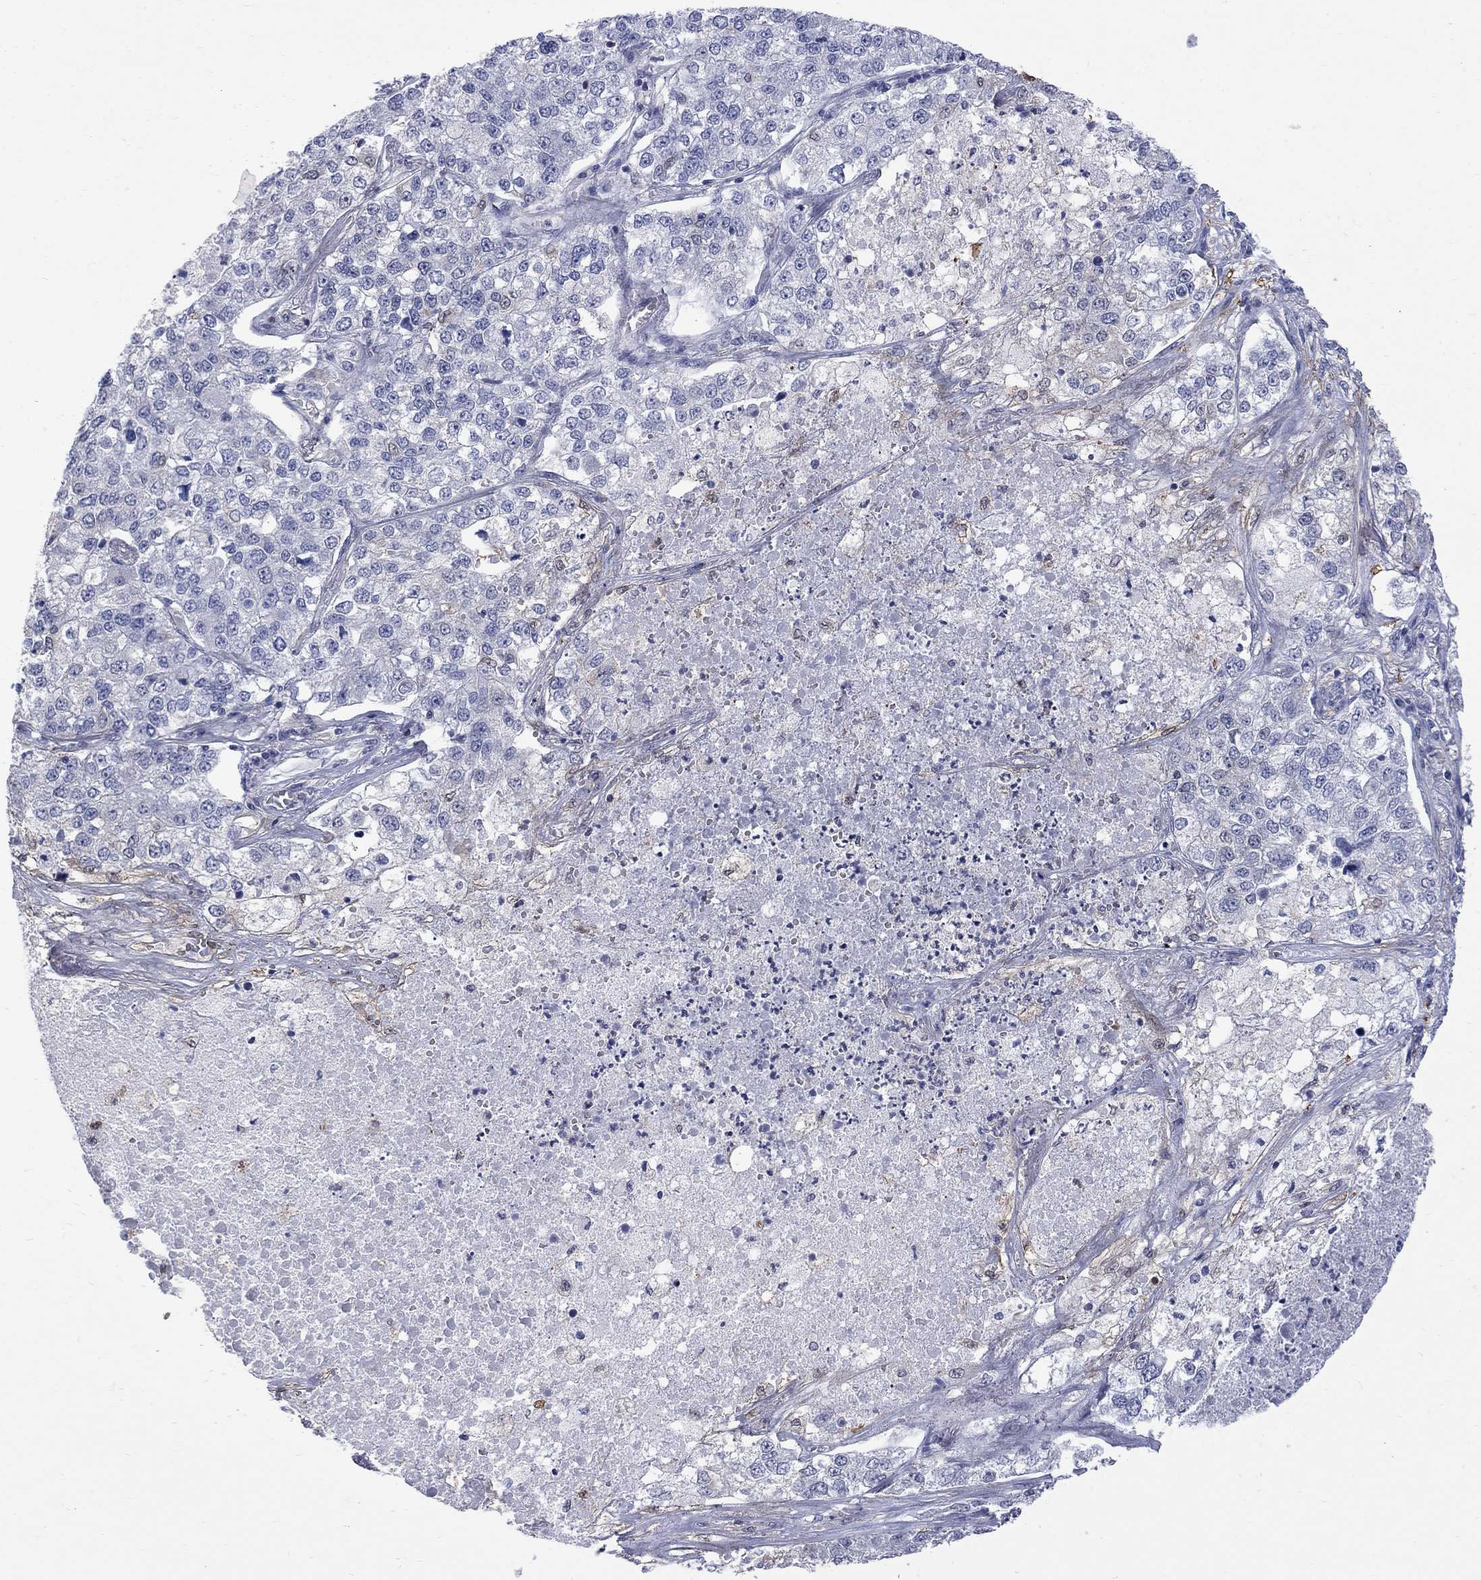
{"staining": {"intensity": "negative", "quantity": "none", "location": "none"}, "tissue": "lung cancer", "cell_type": "Tumor cells", "image_type": "cancer", "snomed": [{"axis": "morphology", "description": "Adenocarcinoma, NOS"}, {"axis": "topography", "description": "Lung"}], "caption": "An immunohistochemistry image of lung cancer is shown. There is no staining in tumor cells of lung cancer.", "gene": "HKDC1", "patient": {"sex": "male", "age": 49}}